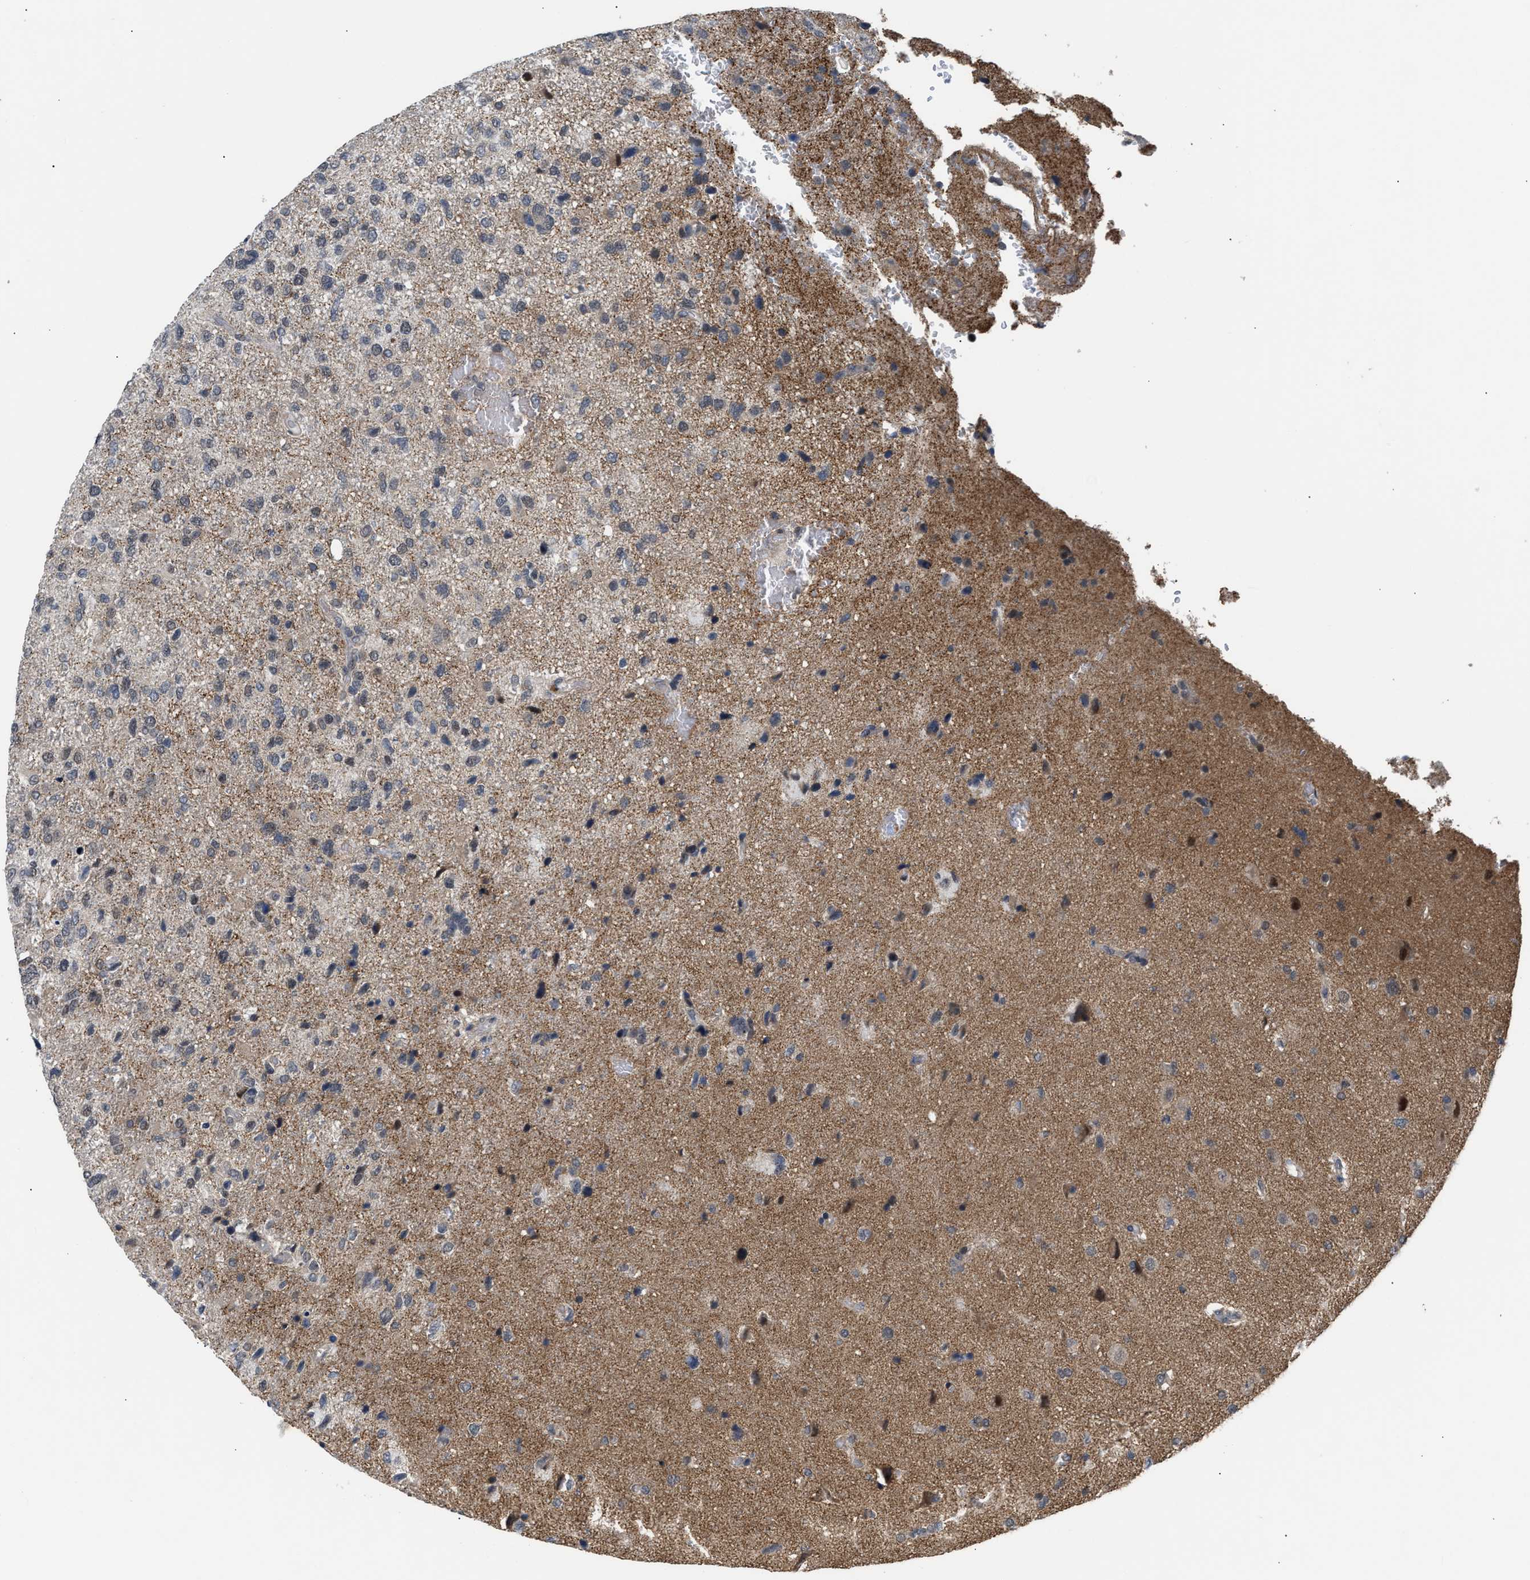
{"staining": {"intensity": "weak", "quantity": "<25%", "location": "cytoplasmic/membranous"}, "tissue": "glioma", "cell_type": "Tumor cells", "image_type": "cancer", "snomed": [{"axis": "morphology", "description": "Glioma, malignant, High grade"}, {"axis": "topography", "description": "Brain"}], "caption": "Immunohistochemistry (IHC) image of human glioma stained for a protein (brown), which demonstrates no staining in tumor cells.", "gene": "TXNRD3", "patient": {"sex": "female", "age": 58}}